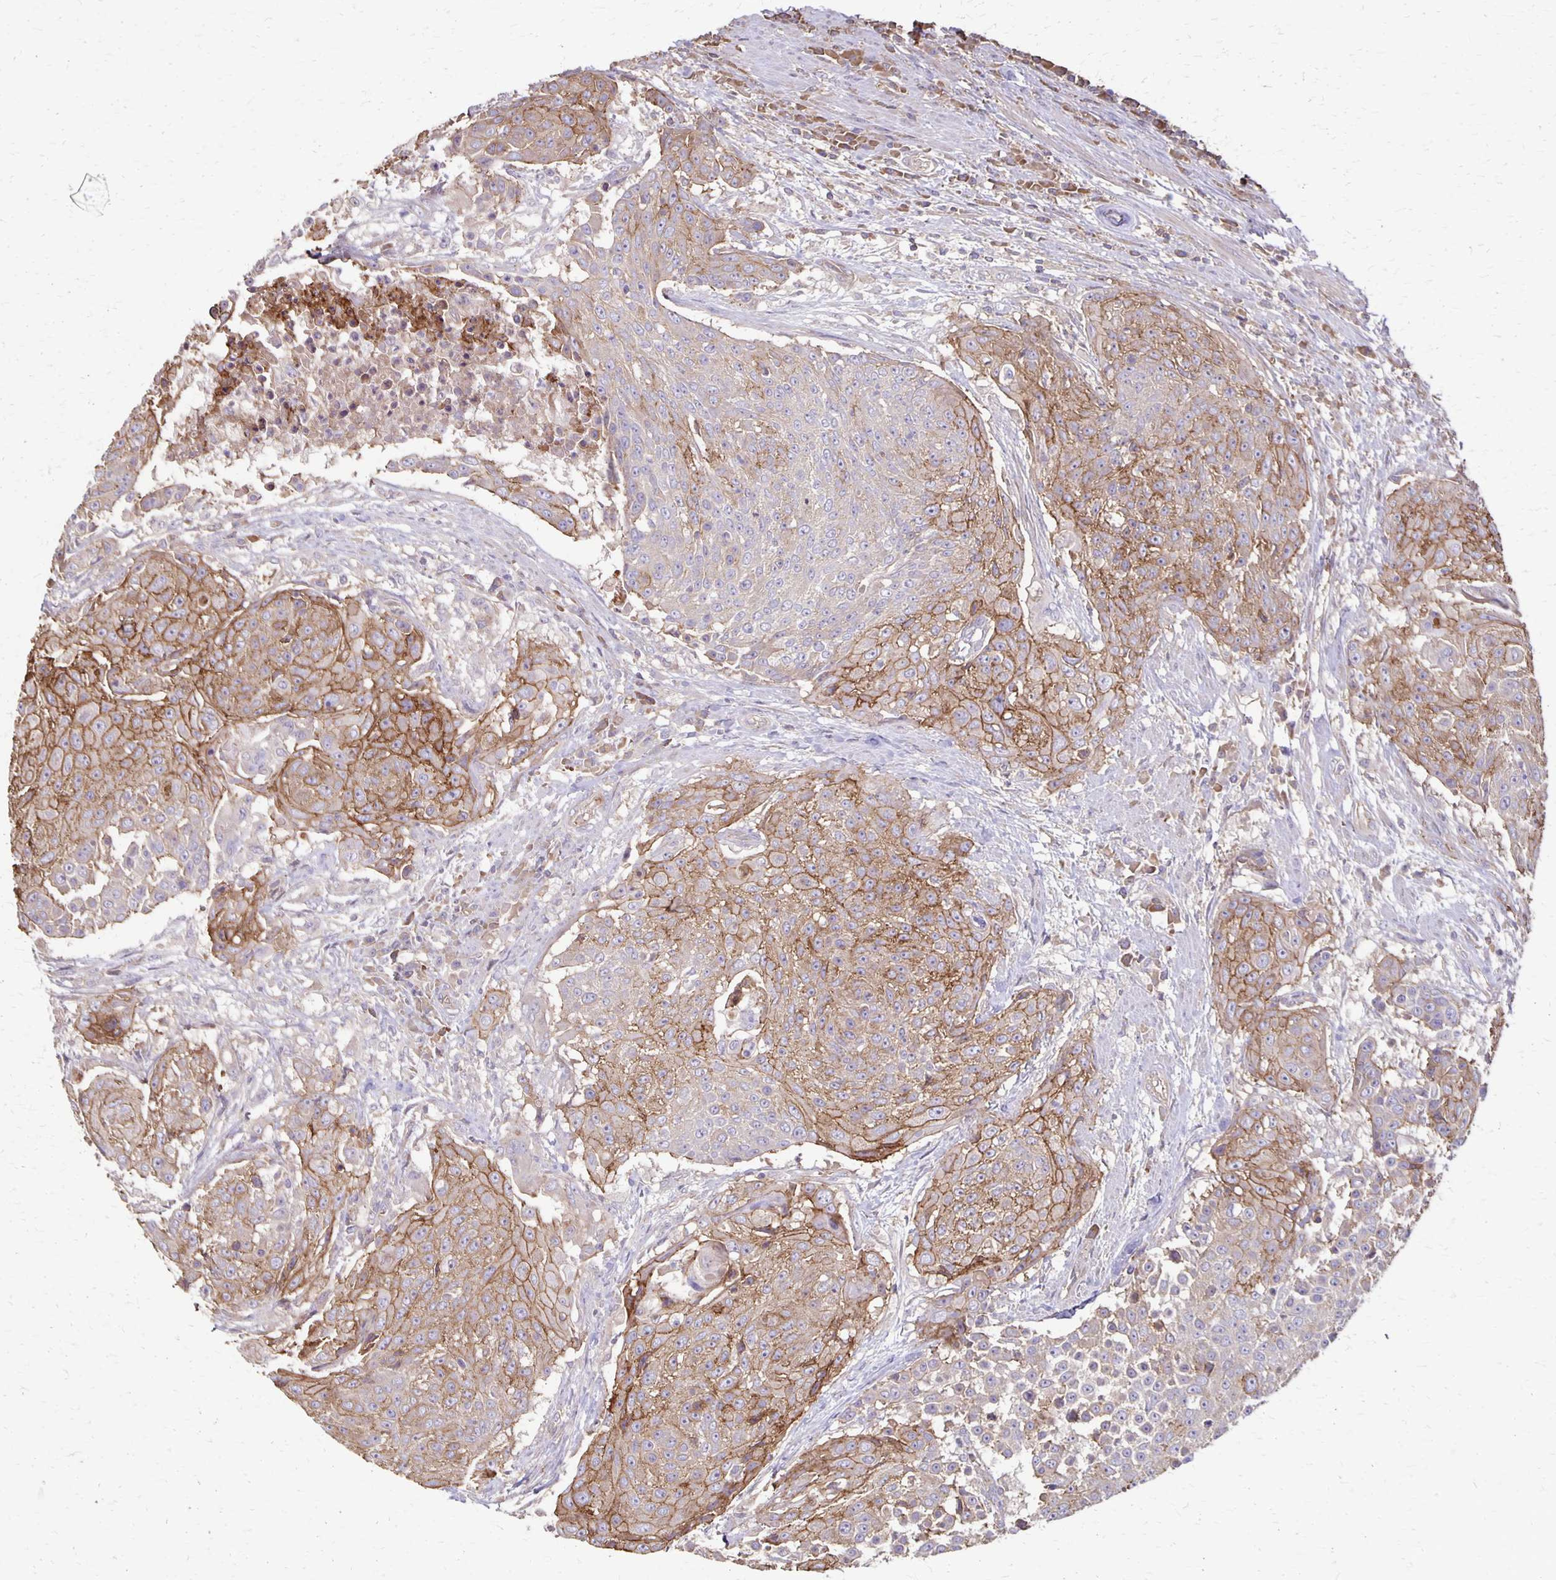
{"staining": {"intensity": "moderate", "quantity": "25%-75%", "location": "cytoplasmic/membranous"}, "tissue": "urothelial cancer", "cell_type": "Tumor cells", "image_type": "cancer", "snomed": [{"axis": "morphology", "description": "Urothelial carcinoma, High grade"}, {"axis": "topography", "description": "Urinary bladder"}], "caption": "A medium amount of moderate cytoplasmic/membranous staining is identified in about 25%-75% of tumor cells in urothelial cancer tissue.", "gene": "PROM2", "patient": {"sex": "female", "age": 63}}